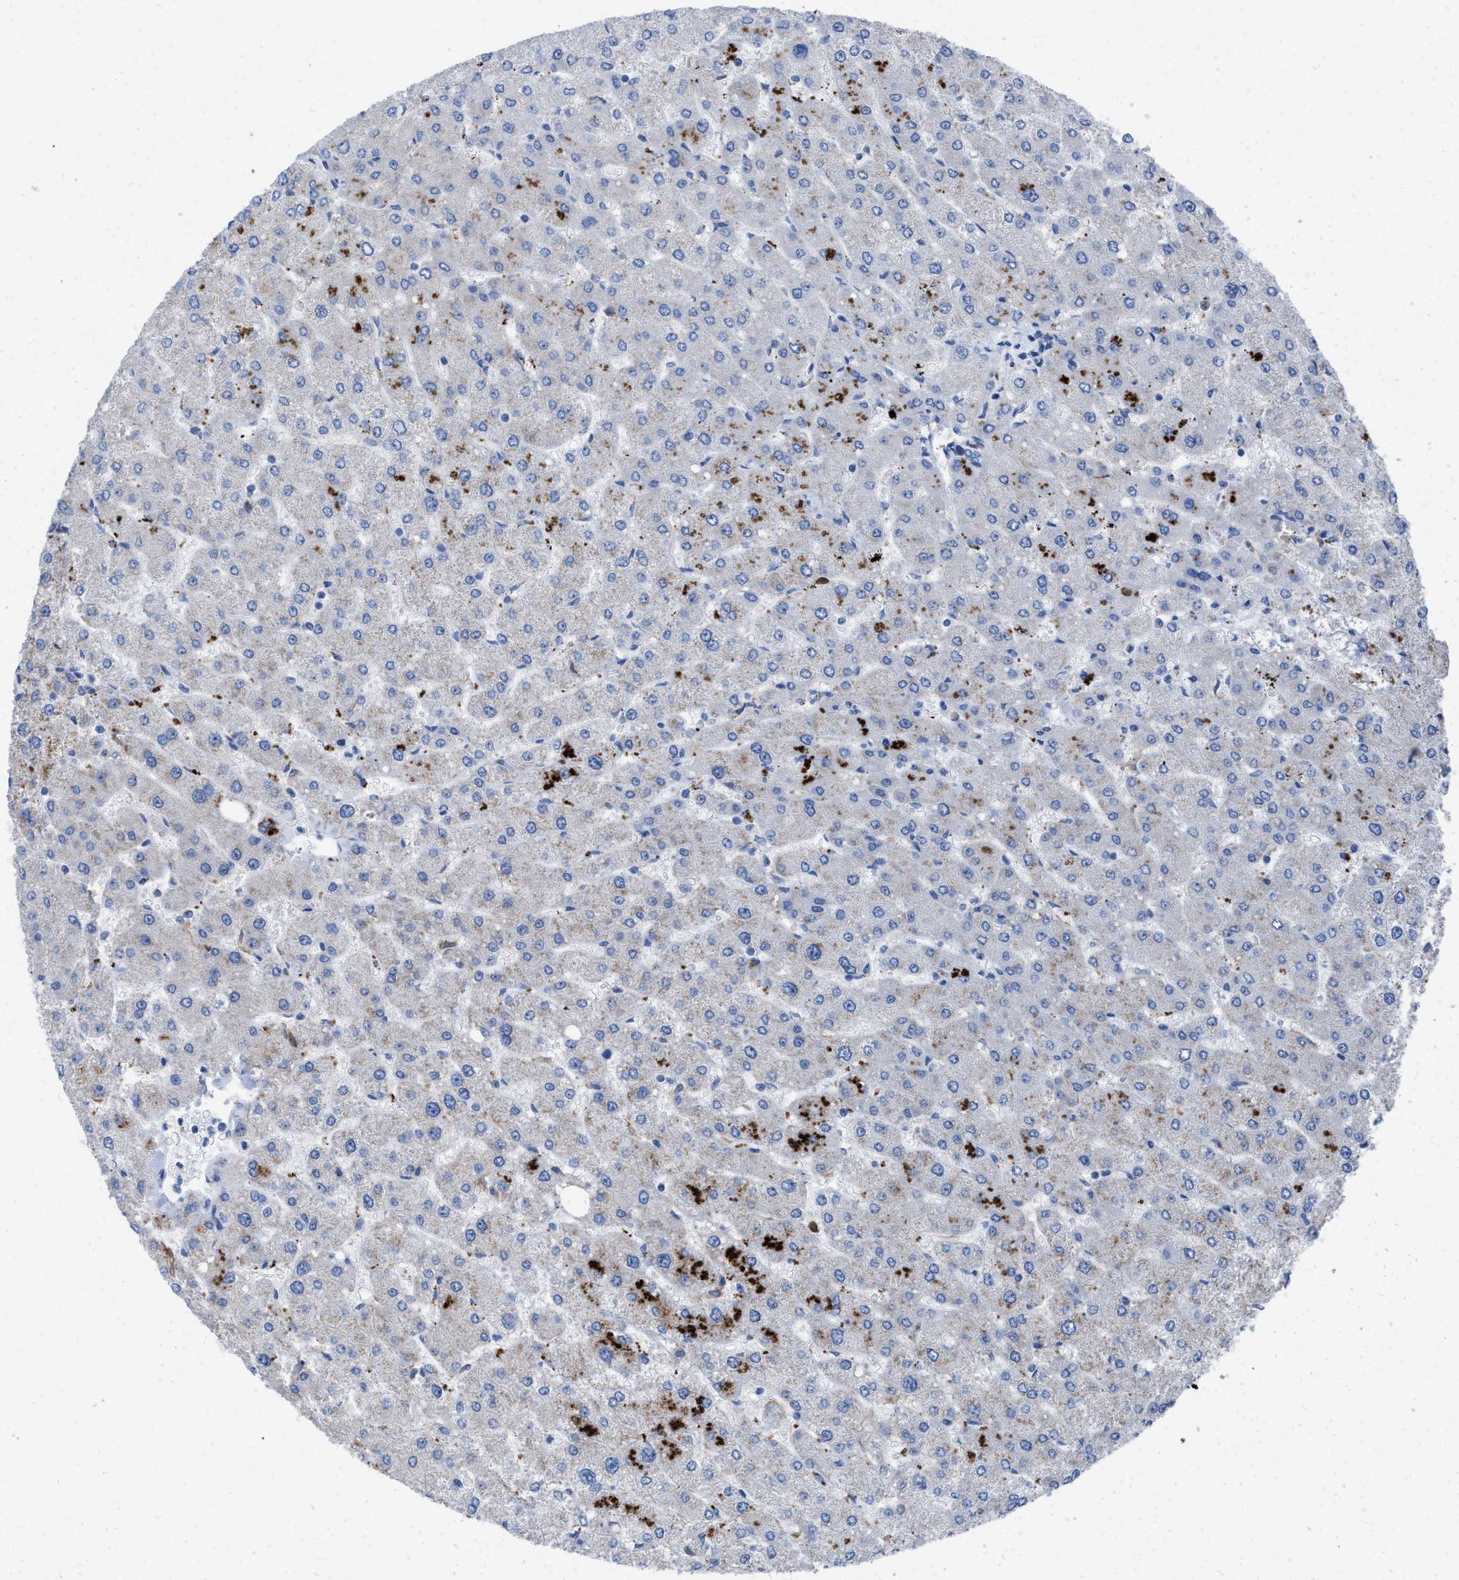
{"staining": {"intensity": "weak", "quantity": "<25%", "location": "cytoplasmic/membranous"}, "tissue": "liver", "cell_type": "Cholangiocytes", "image_type": "normal", "snomed": [{"axis": "morphology", "description": "Normal tissue, NOS"}, {"axis": "topography", "description": "Liver"}], "caption": "Immunohistochemistry image of normal liver: liver stained with DAB demonstrates no significant protein staining in cholangiocytes. (Brightfield microscopy of DAB (3,3'-diaminobenzidine) immunohistochemistry (IHC) at high magnification).", "gene": "SLC47A1", "patient": {"sex": "male", "age": 55}}